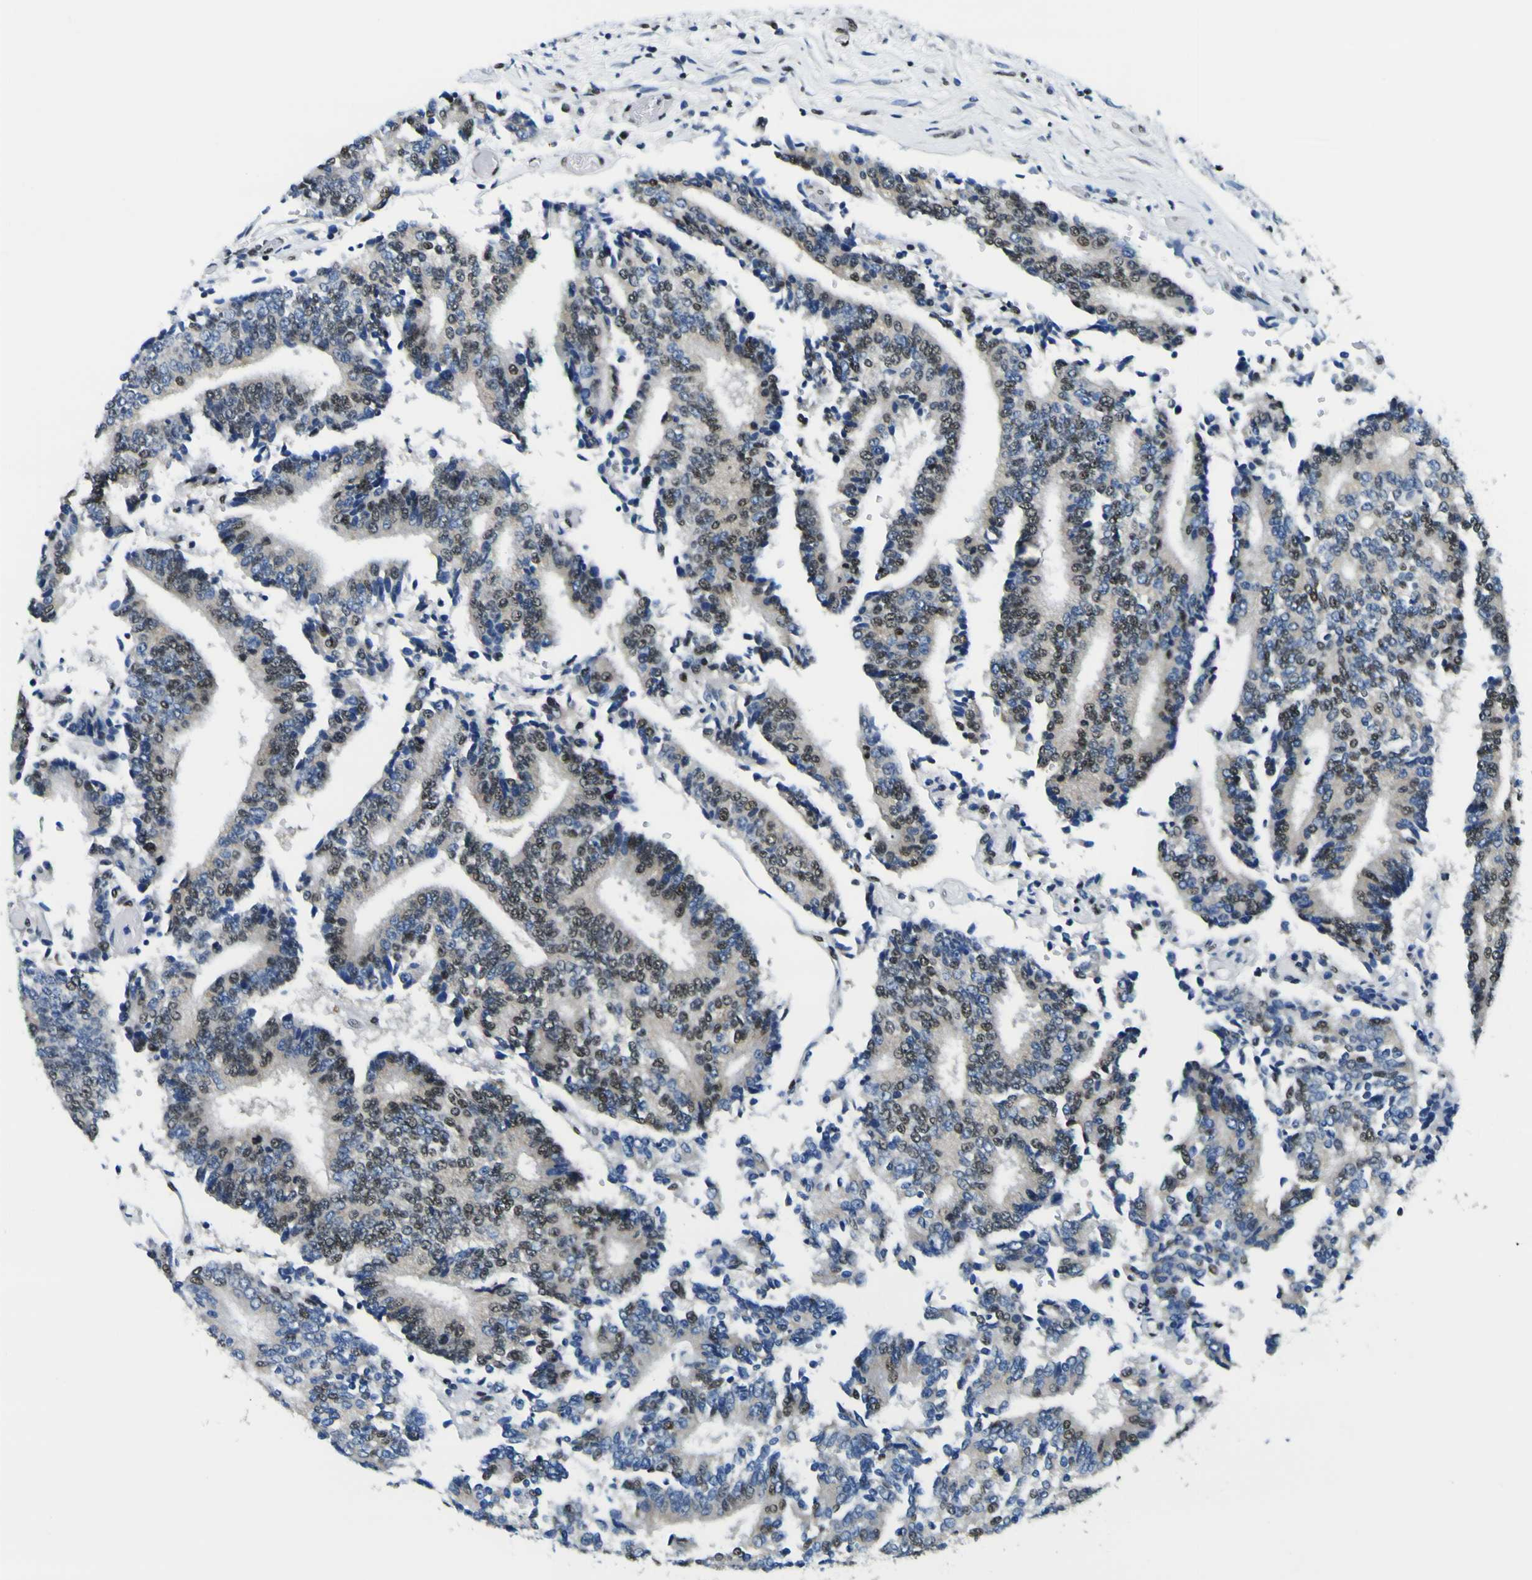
{"staining": {"intensity": "strong", "quantity": "25%-75%", "location": "nuclear"}, "tissue": "prostate cancer", "cell_type": "Tumor cells", "image_type": "cancer", "snomed": [{"axis": "morphology", "description": "Normal tissue, NOS"}, {"axis": "morphology", "description": "Adenocarcinoma, High grade"}, {"axis": "topography", "description": "Prostate"}, {"axis": "topography", "description": "Seminal veicle"}], "caption": "Immunohistochemistry (IHC) photomicrograph of human prostate high-grade adenocarcinoma stained for a protein (brown), which shows high levels of strong nuclear staining in about 25%-75% of tumor cells.", "gene": "SP1", "patient": {"sex": "male", "age": 55}}